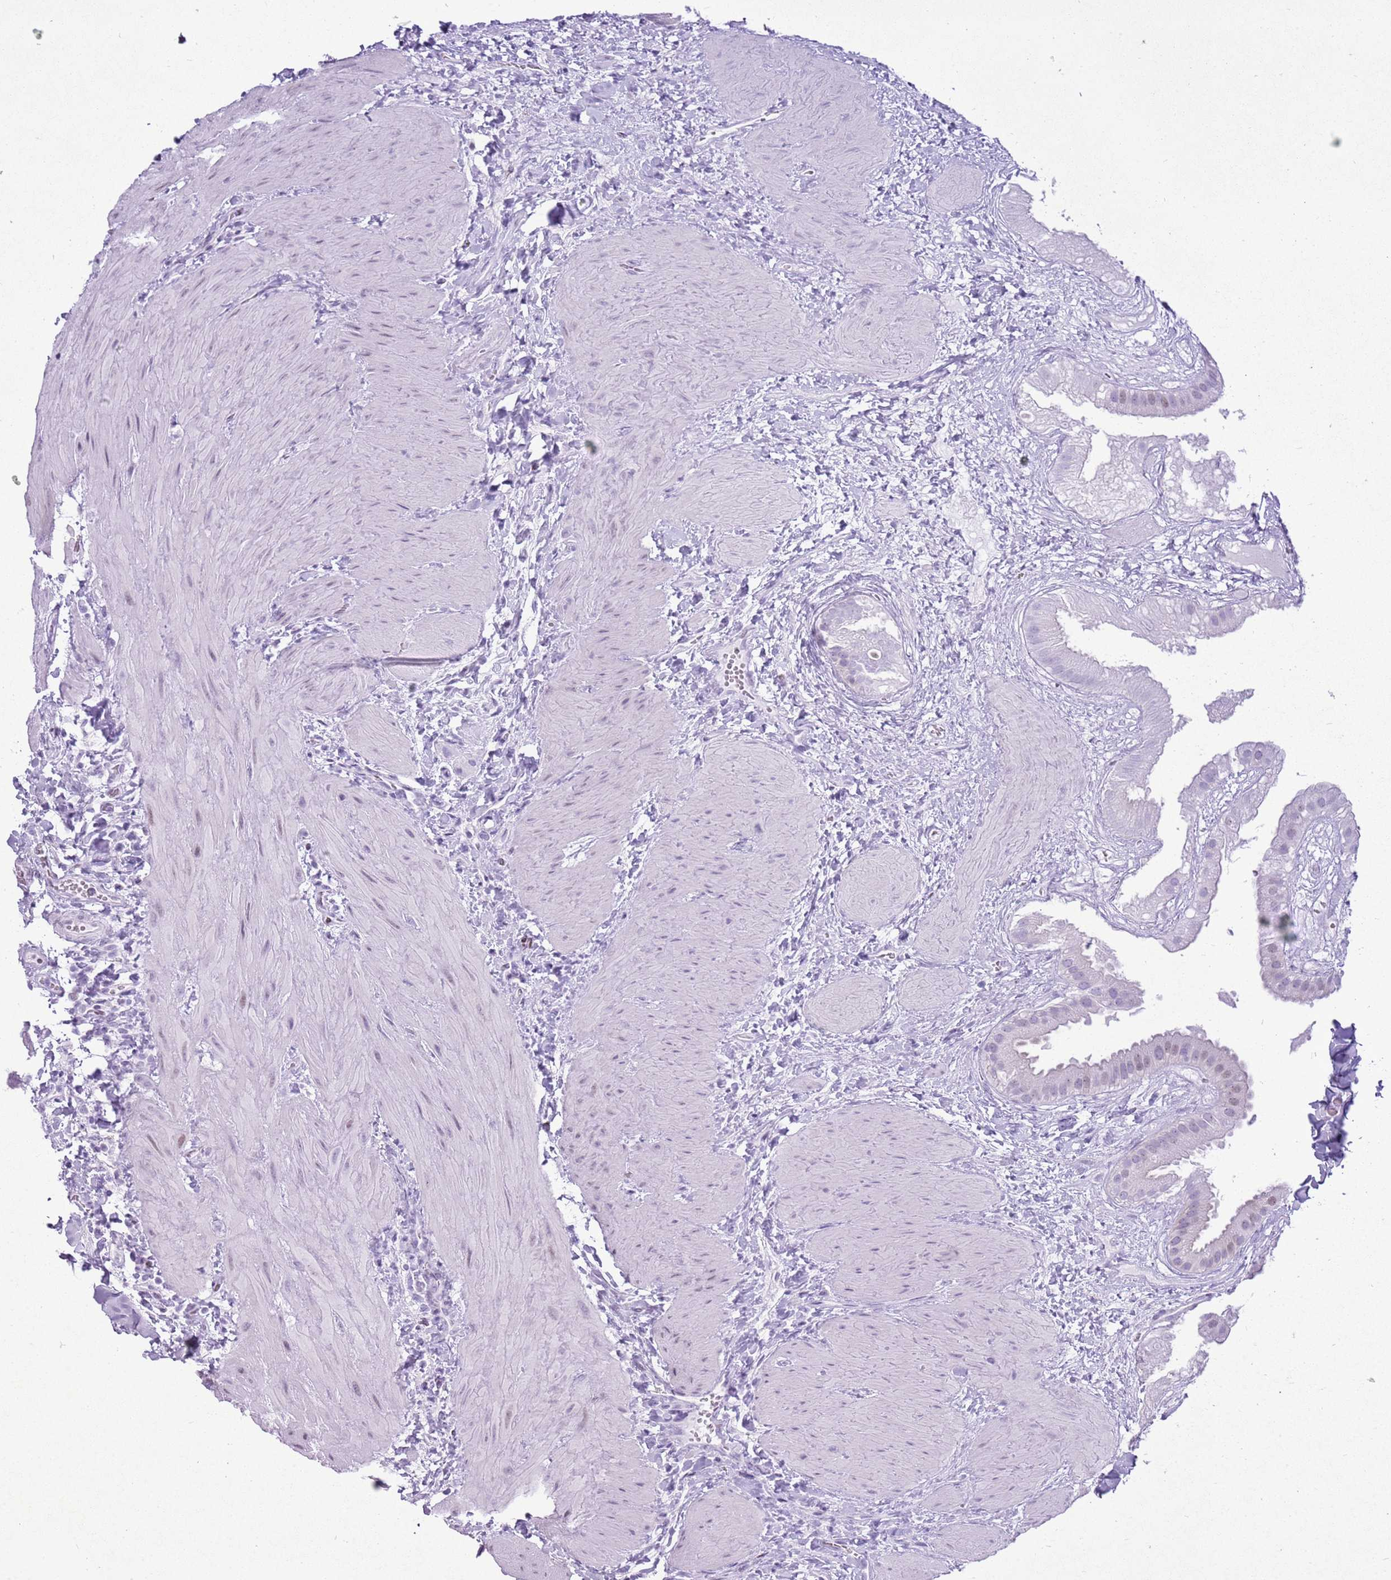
{"staining": {"intensity": "negative", "quantity": "none", "location": "none"}, "tissue": "gallbladder", "cell_type": "Glandular cells", "image_type": "normal", "snomed": [{"axis": "morphology", "description": "Normal tissue, NOS"}, {"axis": "topography", "description": "Gallbladder"}], "caption": "This is a image of IHC staining of unremarkable gallbladder, which shows no expression in glandular cells.", "gene": "ASIP", "patient": {"sex": "male", "age": 55}}